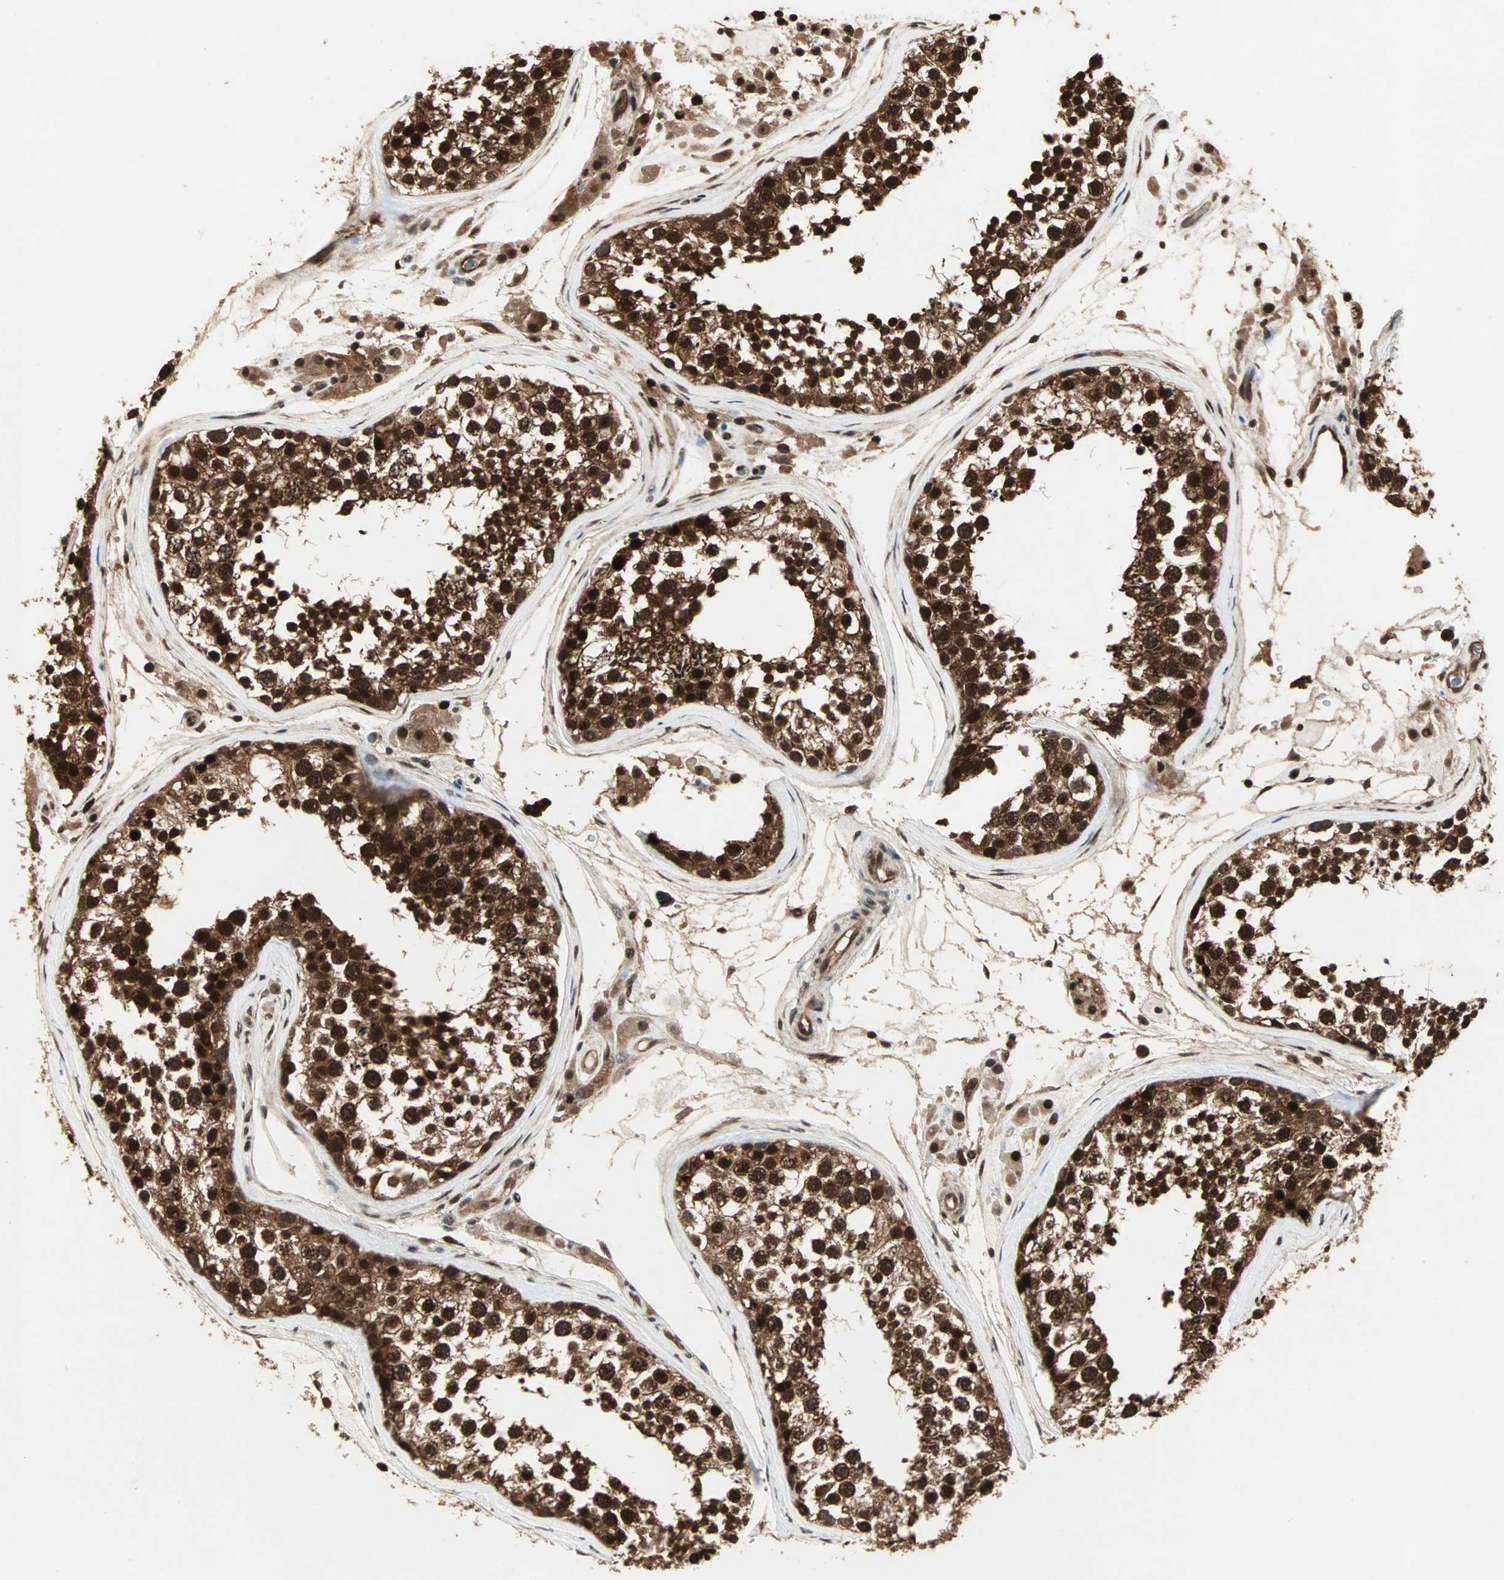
{"staining": {"intensity": "strong", "quantity": ">75%", "location": "cytoplasmic/membranous,nuclear"}, "tissue": "testis", "cell_type": "Cells in seminiferous ducts", "image_type": "normal", "snomed": [{"axis": "morphology", "description": "Normal tissue, NOS"}, {"axis": "topography", "description": "Testis"}], "caption": "The image shows immunohistochemical staining of unremarkable testis. There is strong cytoplasmic/membranous,nuclear positivity is identified in approximately >75% of cells in seminiferous ducts. The protein of interest is shown in brown color, while the nuclei are stained blue.", "gene": "CSNK2B", "patient": {"sex": "male", "age": 46}}